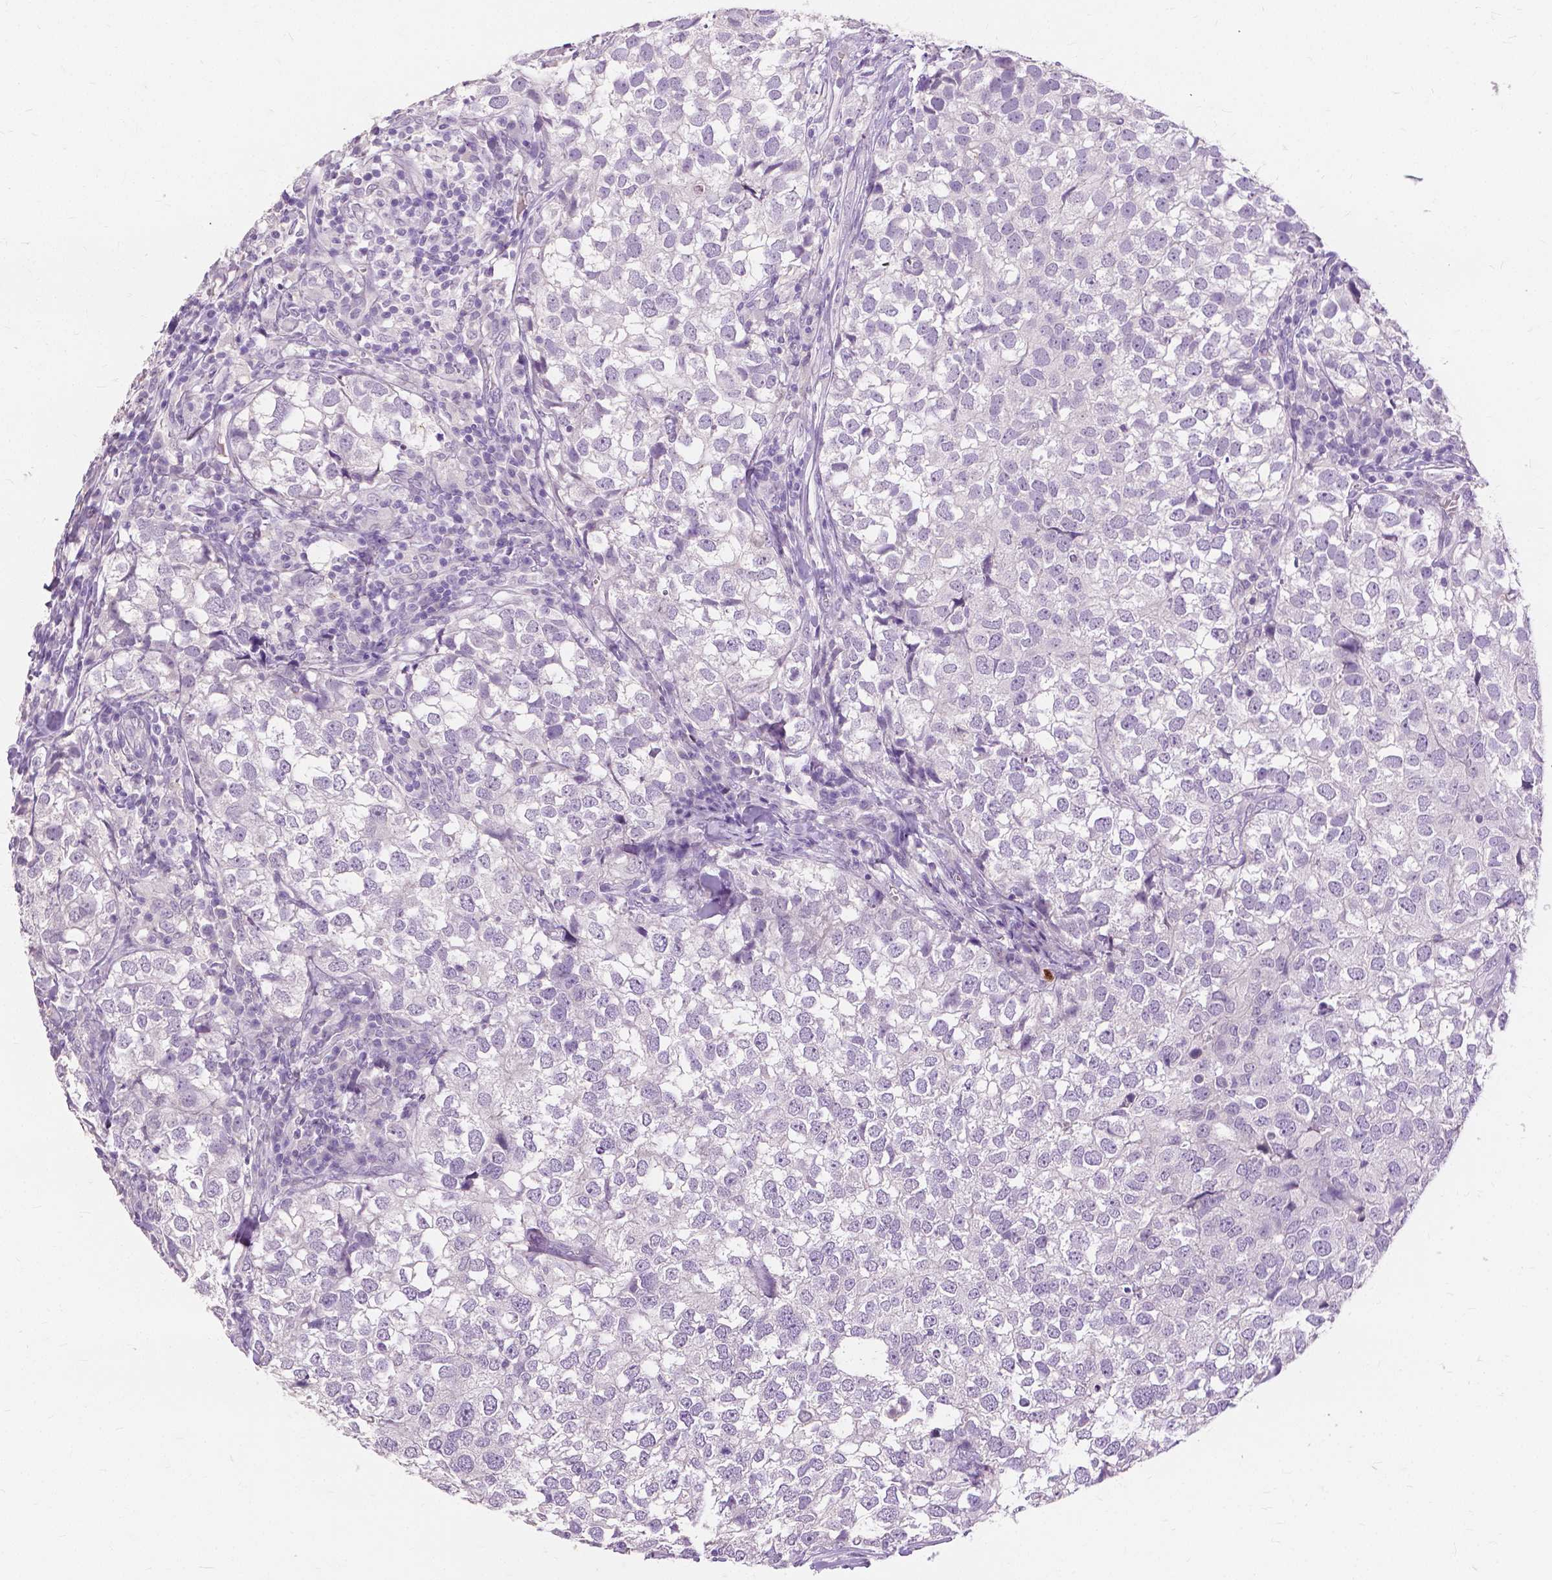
{"staining": {"intensity": "negative", "quantity": "none", "location": "none"}, "tissue": "breast cancer", "cell_type": "Tumor cells", "image_type": "cancer", "snomed": [{"axis": "morphology", "description": "Duct carcinoma"}, {"axis": "topography", "description": "Breast"}], "caption": "This micrograph is of breast invasive ductal carcinoma stained with IHC to label a protein in brown with the nuclei are counter-stained blue. There is no positivity in tumor cells.", "gene": "CXCR2", "patient": {"sex": "female", "age": 30}}